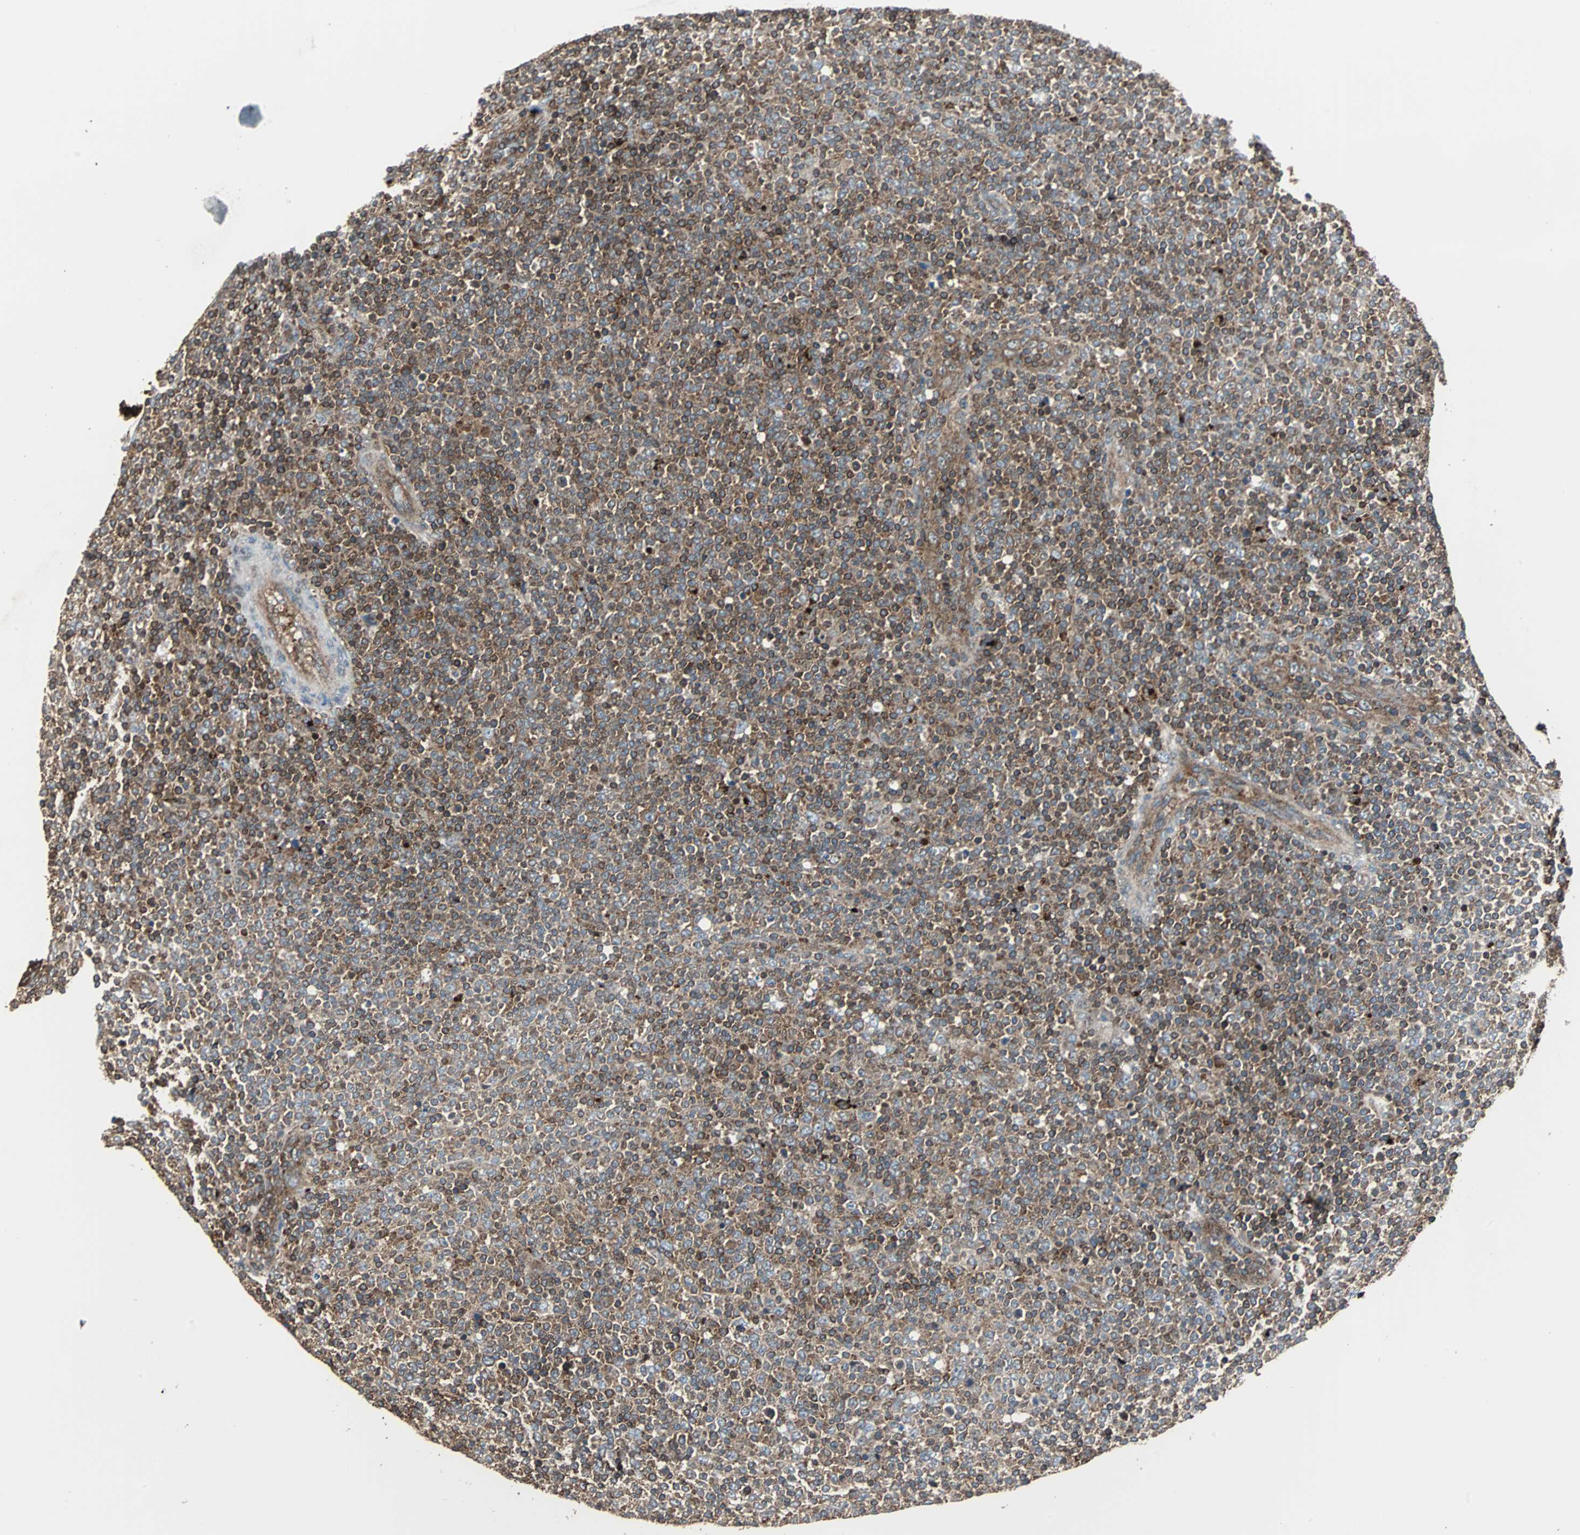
{"staining": {"intensity": "moderate", "quantity": ">75%", "location": "cytoplasmic/membranous"}, "tissue": "lymphoma", "cell_type": "Tumor cells", "image_type": "cancer", "snomed": [{"axis": "morphology", "description": "Malignant lymphoma, non-Hodgkin's type, Low grade"}, {"axis": "topography", "description": "Lymph node"}], "caption": "Human low-grade malignant lymphoma, non-Hodgkin's type stained for a protein (brown) displays moderate cytoplasmic/membranous positive expression in about >75% of tumor cells.", "gene": "RELA", "patient": {"sex": "male", "age": 70}}